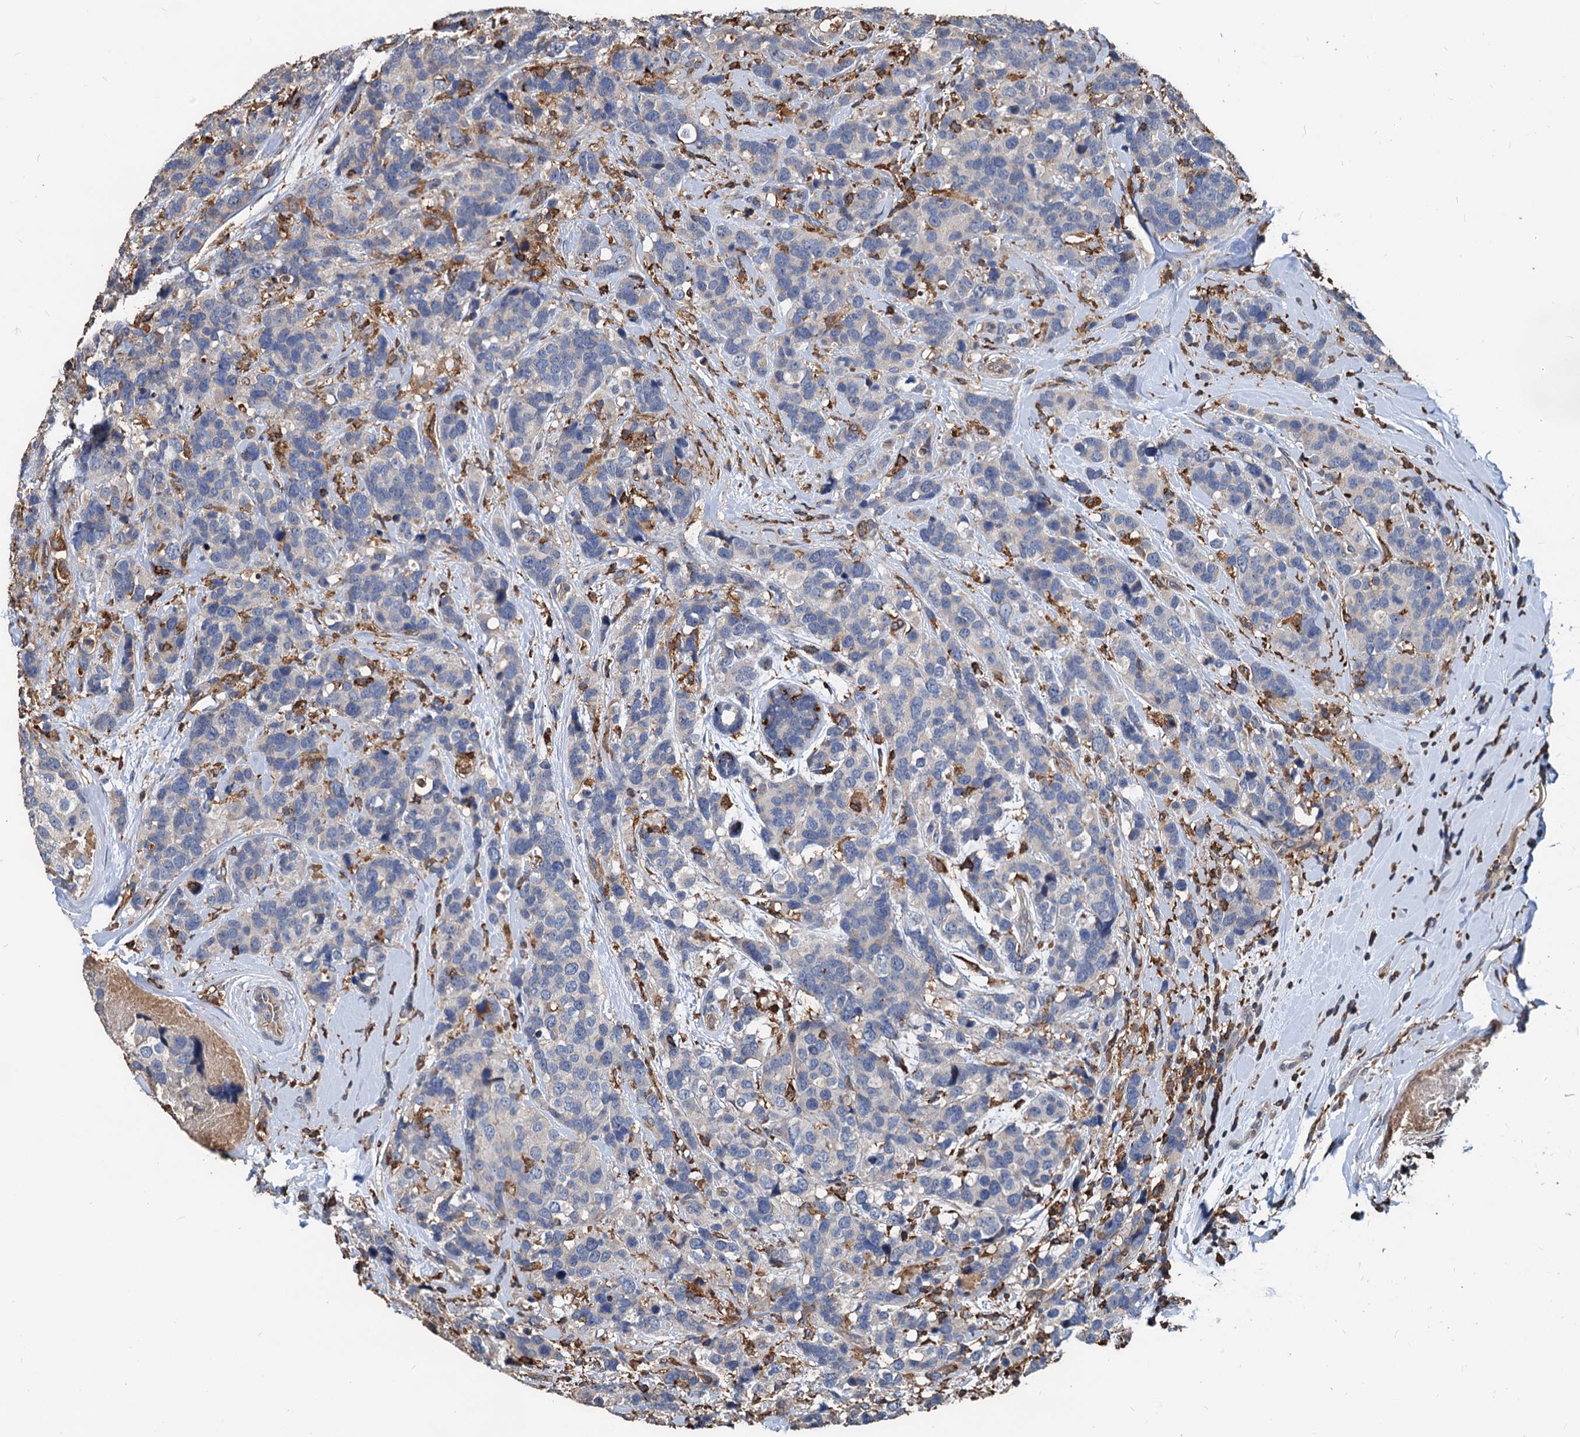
{"staining": {"intensity": "negative", "quantity": "none", "location": "none"}, "tissue": "breast cancer", "cell_type": "Tumor cells", "image_type": "cancer", "snomed": [{"axis": "morphology", "description": "Lobular carcinoma"}, {"axis": "topography", "description": "Breast"}], "caption": "Tumor cells show no significant expression in breast cancer.", "gene": "LCP2", "patient": {"sex": "female", "age": 59}}